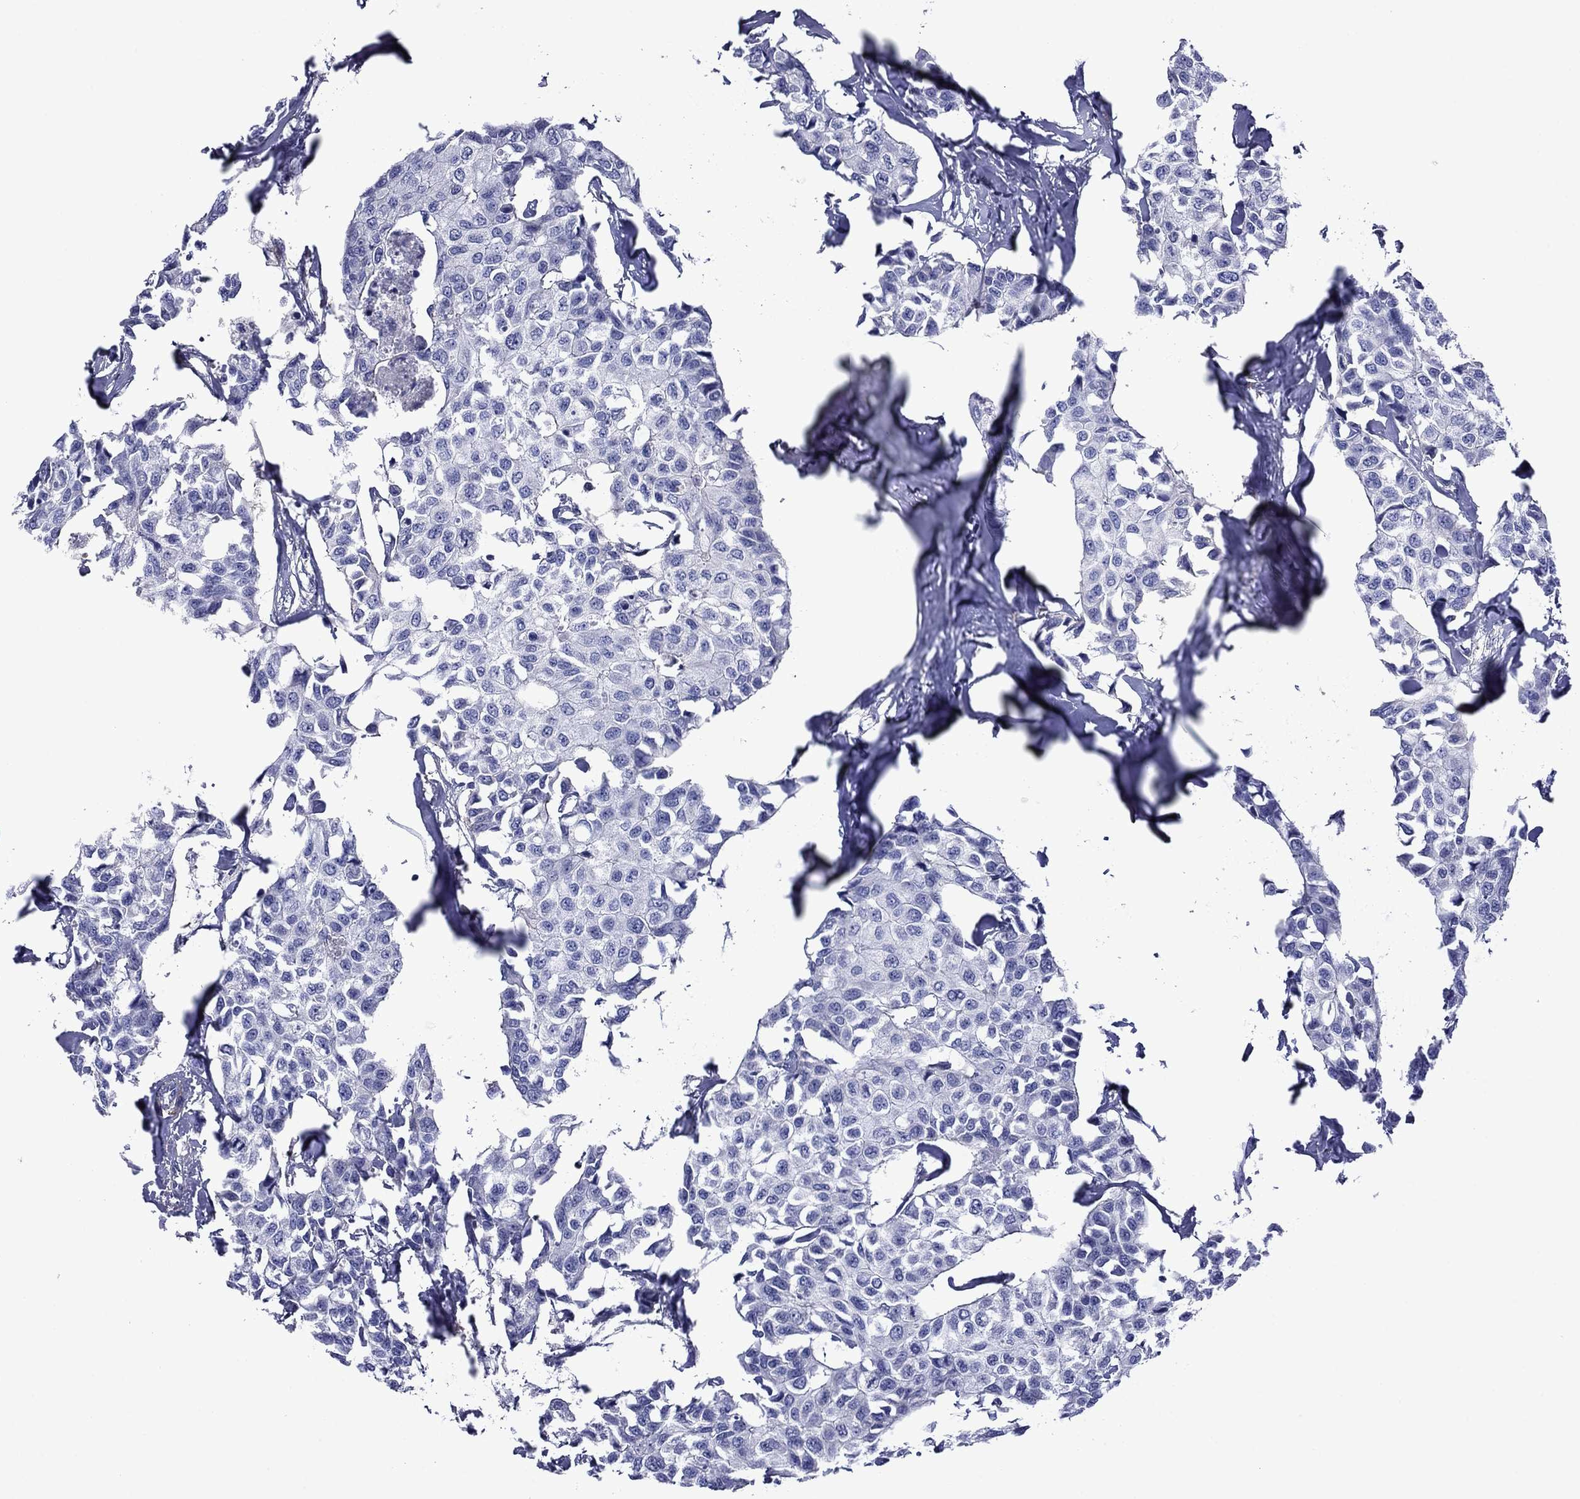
{"staining": {"intensity": "negative", "quantity": "none", "location": "none"}, "tissue": "breast cancer", "cell_type": "Tumor cells", "image_type": "cancer", "snomed": [{"axis": "morphology", "description": "Duct carcinoma"}, {"axis": "topography", "description": "Breast"}], "caption": "Tumor cells show no significant protein expression in breast infiltrating ductal carcinoma. (DAB (3,3'-diaminobenzidine) immunohistochemistry (IHC) with hematoxylin counter stain).", "gene": "HSPG2", "patient": {"sex": "female", "age": 80}}